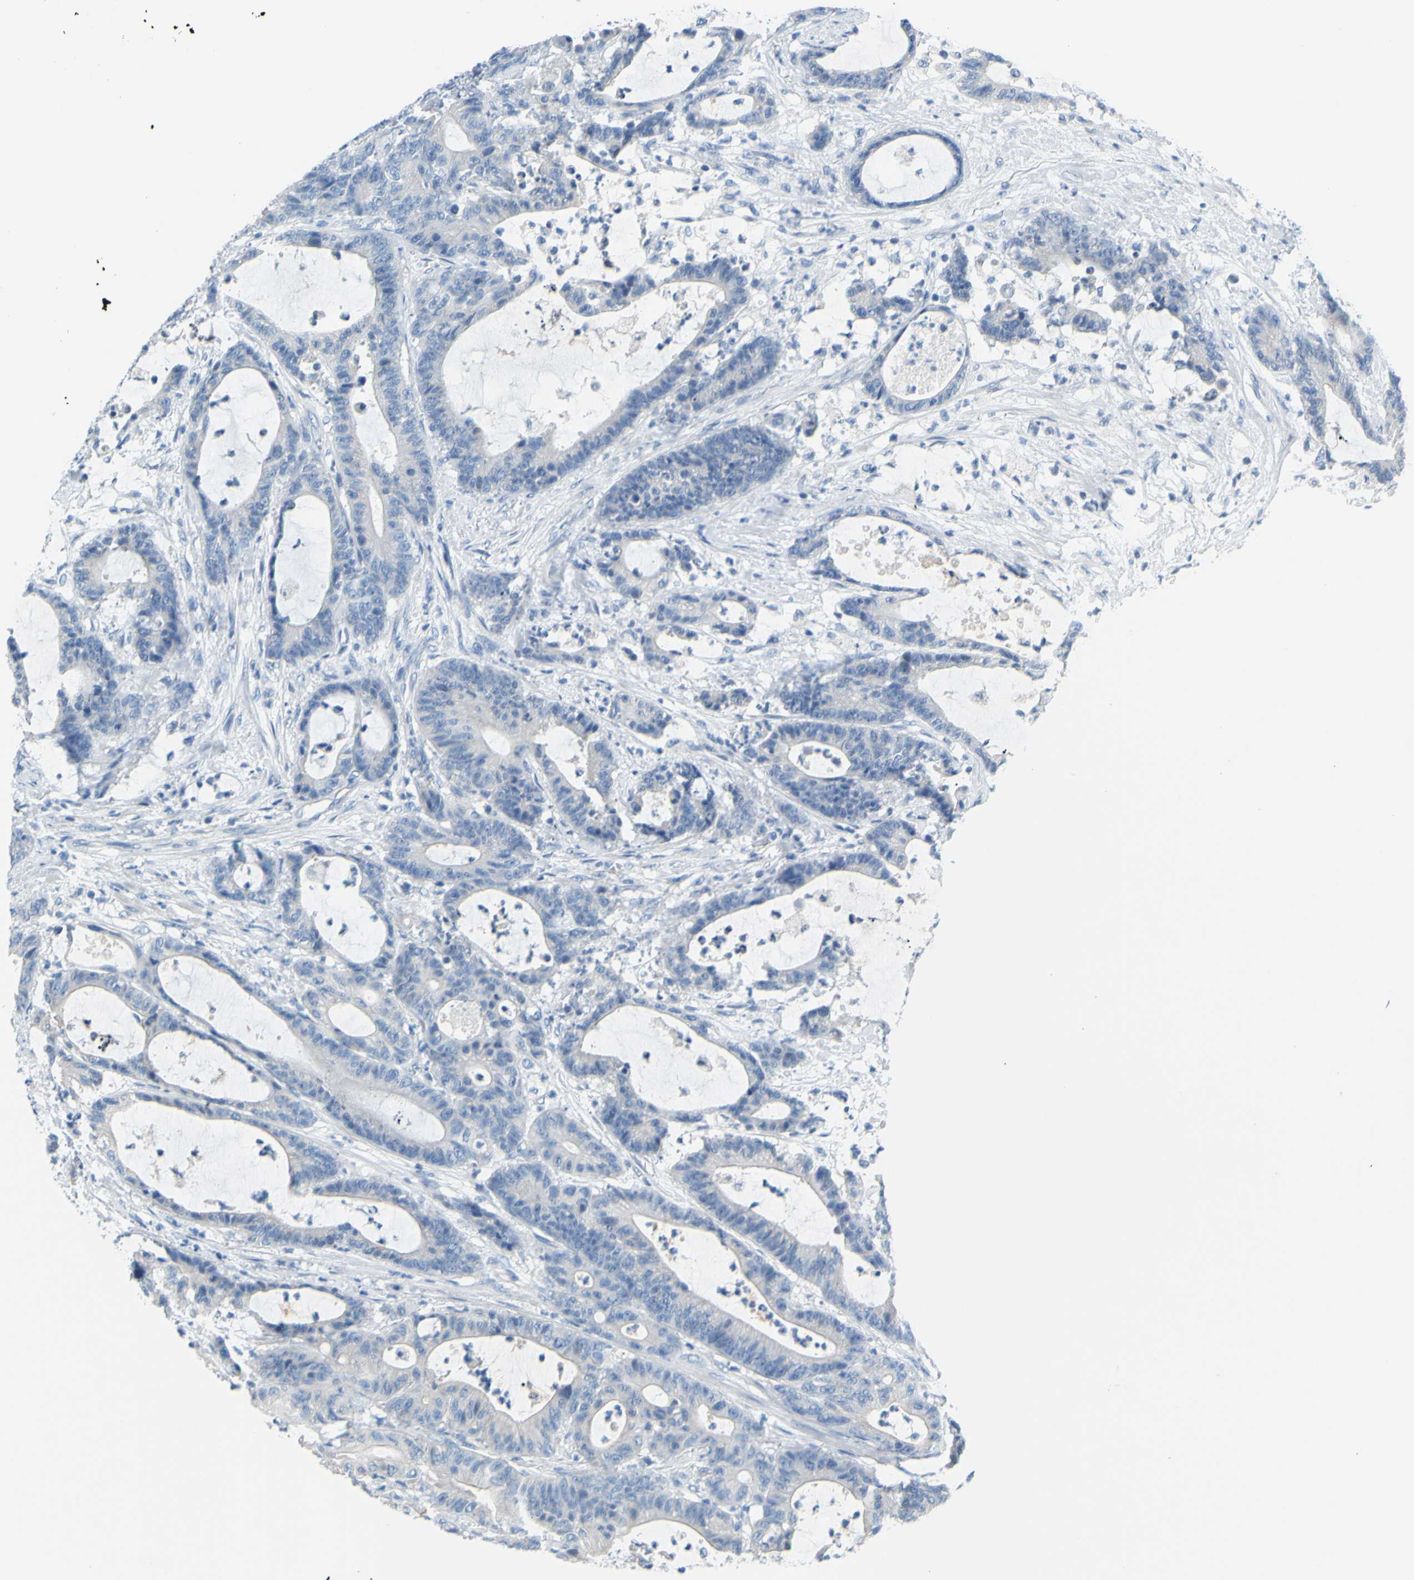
{"staining": {"intensity": "negative", "quantity": "none", "location": "none"}, "tissue": "colorectal cancer", "cell_type": "Tumor cells", "image_type": "cancer", "snomed": [{"axis": "morphology", "description": "Adenocarcinoma, NOS"}, {"axis": "topography", "description": "Colon"}], "caption": "Histopathology image shows no protein positivity in tumor cells of colorectal cancer (adenocarcinoma) tissue.", "gene": "SLC1A2", "patient": {"sex": "female", "age": 84}}